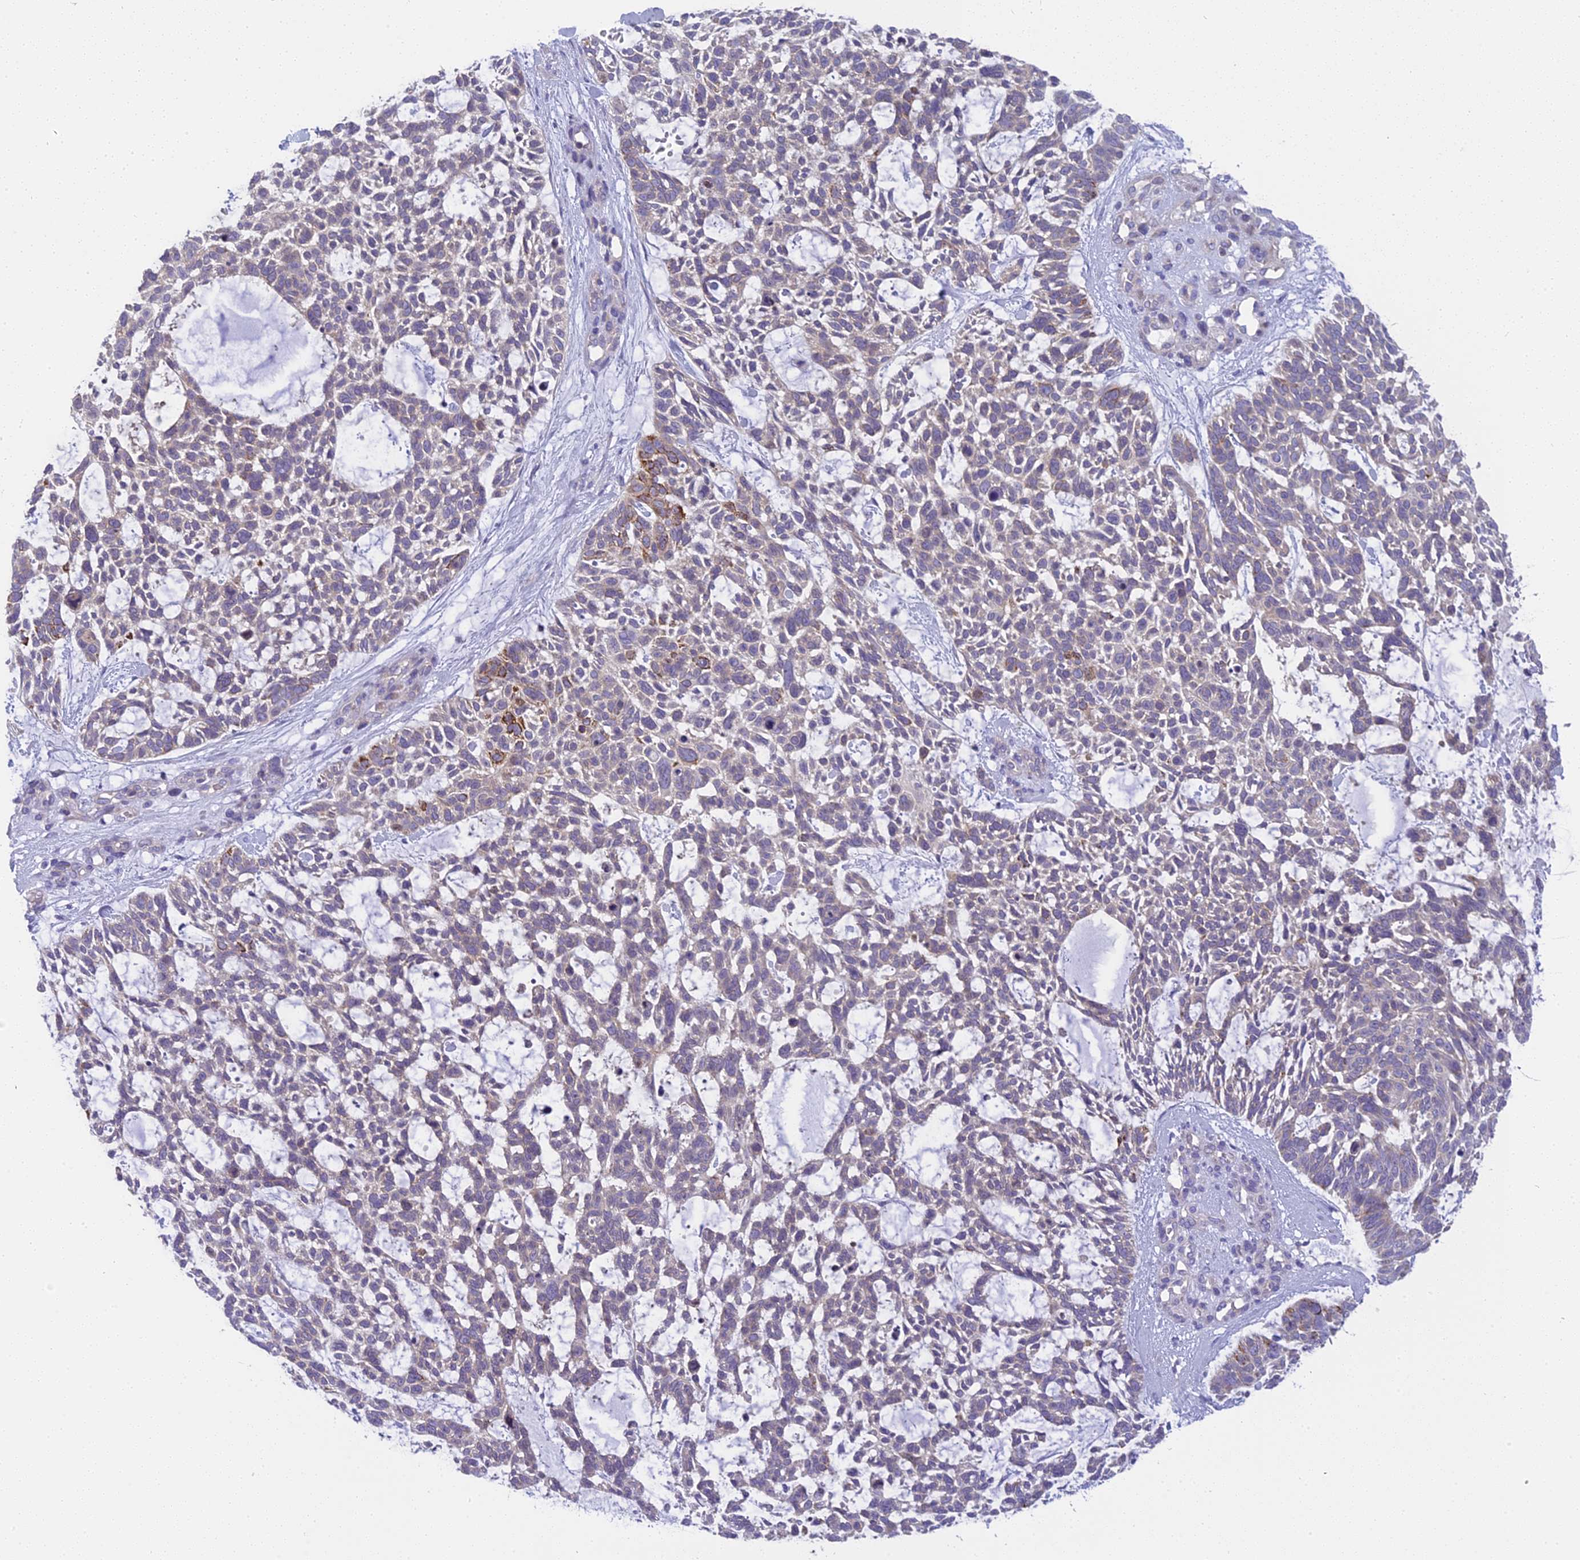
{"staining": {"intensity": "moderate", "quantity": "<25%", "location": "cytoplasmic/membranous"}, "tissue": "skin cancer", "cell_type": "Tumor cells", "image_type": "cancer", "snomed": [{"axis": "morphology", "description": "Basal cell carcinoma"}, {"axis": "topography", "description": "Skin"}], "caption": "IHC staining of skin cancer, which shows low levels of moderate cytoplasmic/membranous staining in about <25% of tumor cells indicating moderate cytoplasmic/membranous protein positivity. The staining was performed using DAB (brown) for protein detection and nuclei were counterstained in hematoxylin (blue).", "gene": "ARHGEF37", "patient": {"sex": "male", "age": 88}}